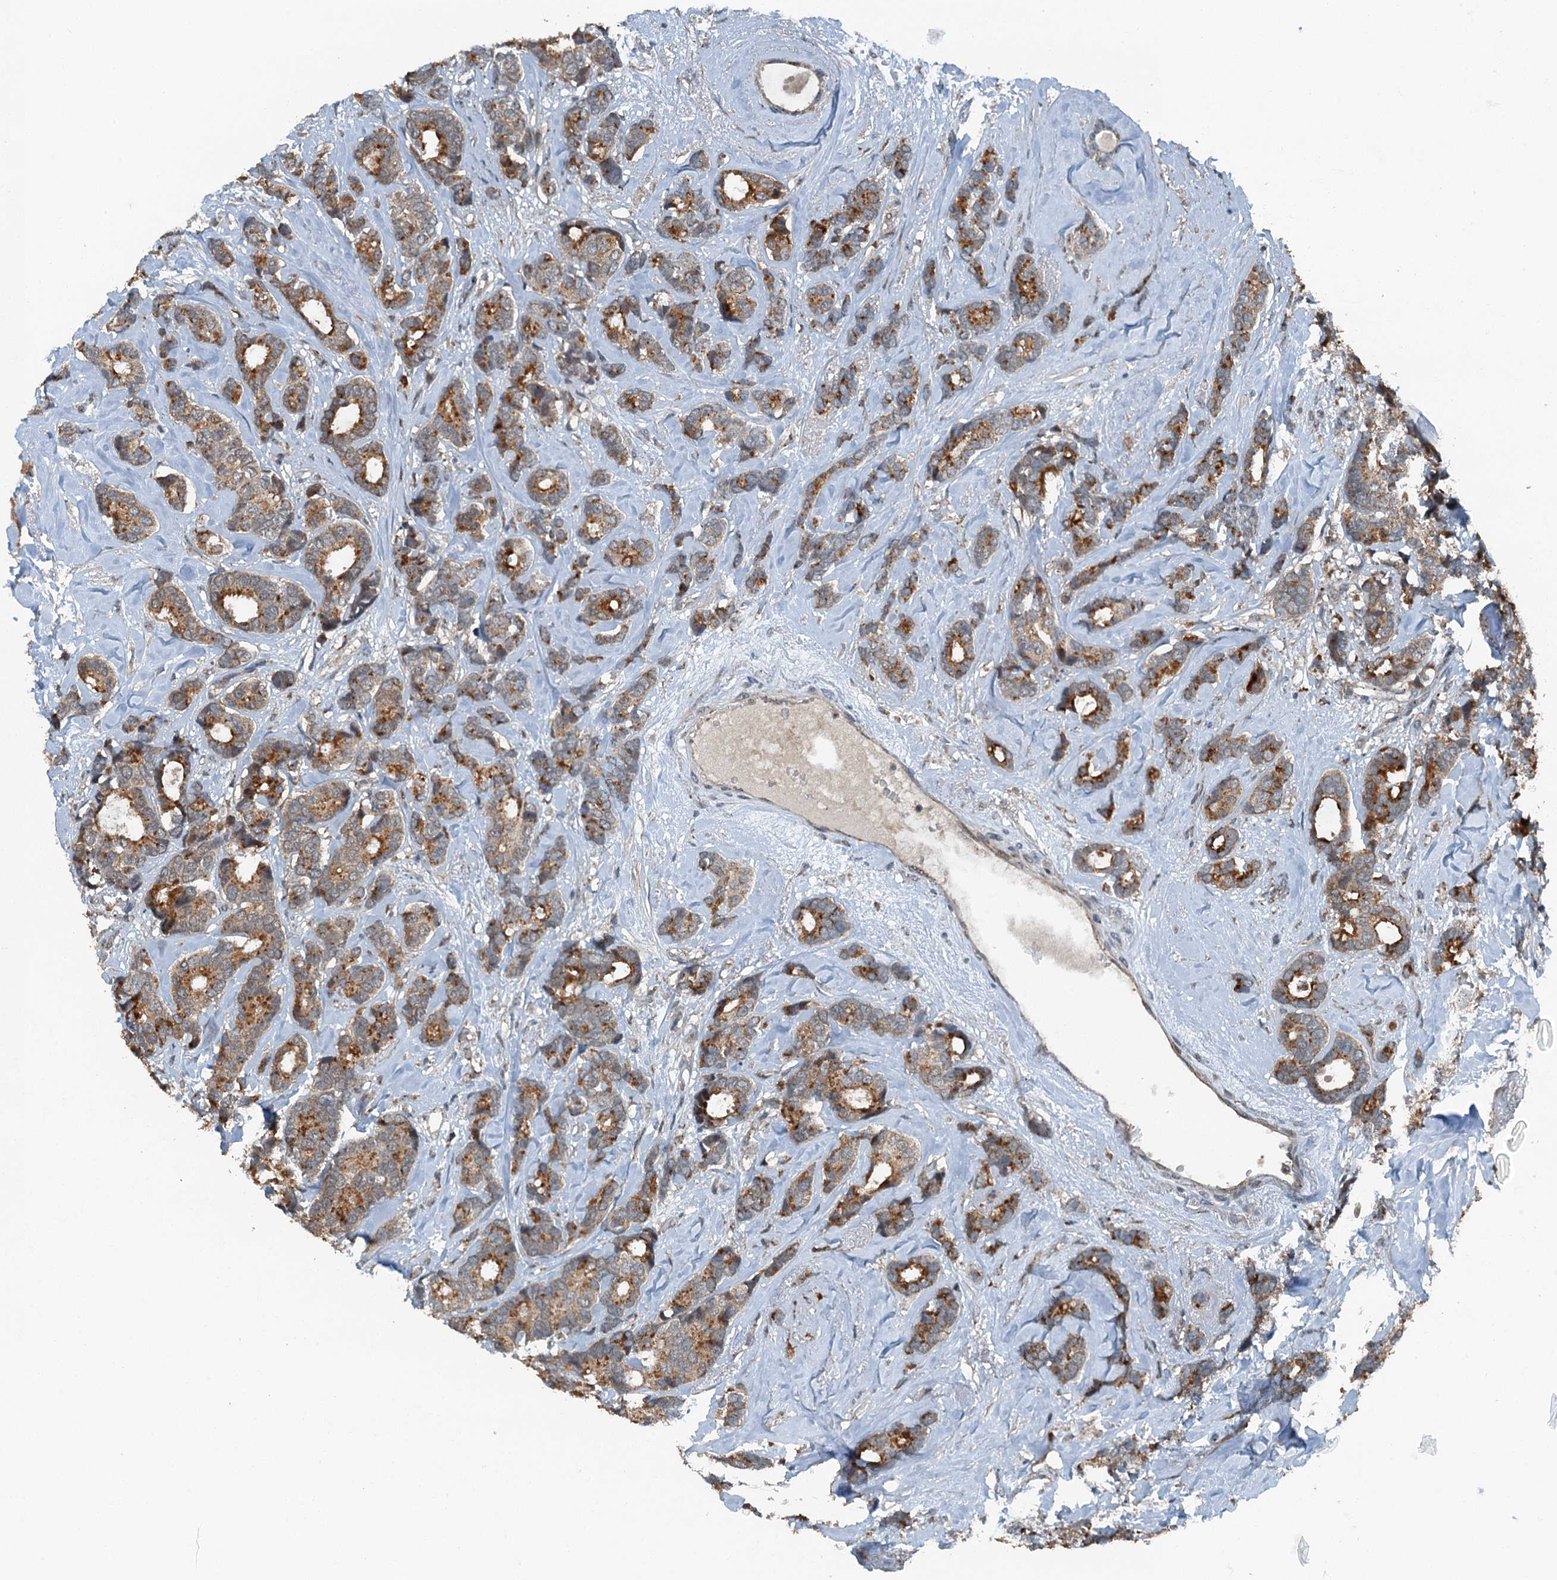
{"staining": {"intensity": "moderate", "quantity": ">75%", "location": "cytoplasmic/membranous"}, "tissue": "breast cancer", "cell_type": "Tumor cells", "image_type": "cancer", "snomed": [{"axis": "morphology", "description": "Duct carcinoma"}, {"axis": "topography", "description": "Breast"}], "caption": "Breast cancer (infiltrating ductal carcinoma) stained with a brown dye reveals moderate cytoplasmic/membranous positive positivity in about >75% of tumor cells.", "gene": "BMERB1", "patient": {"sex": "female", "age": 87}}